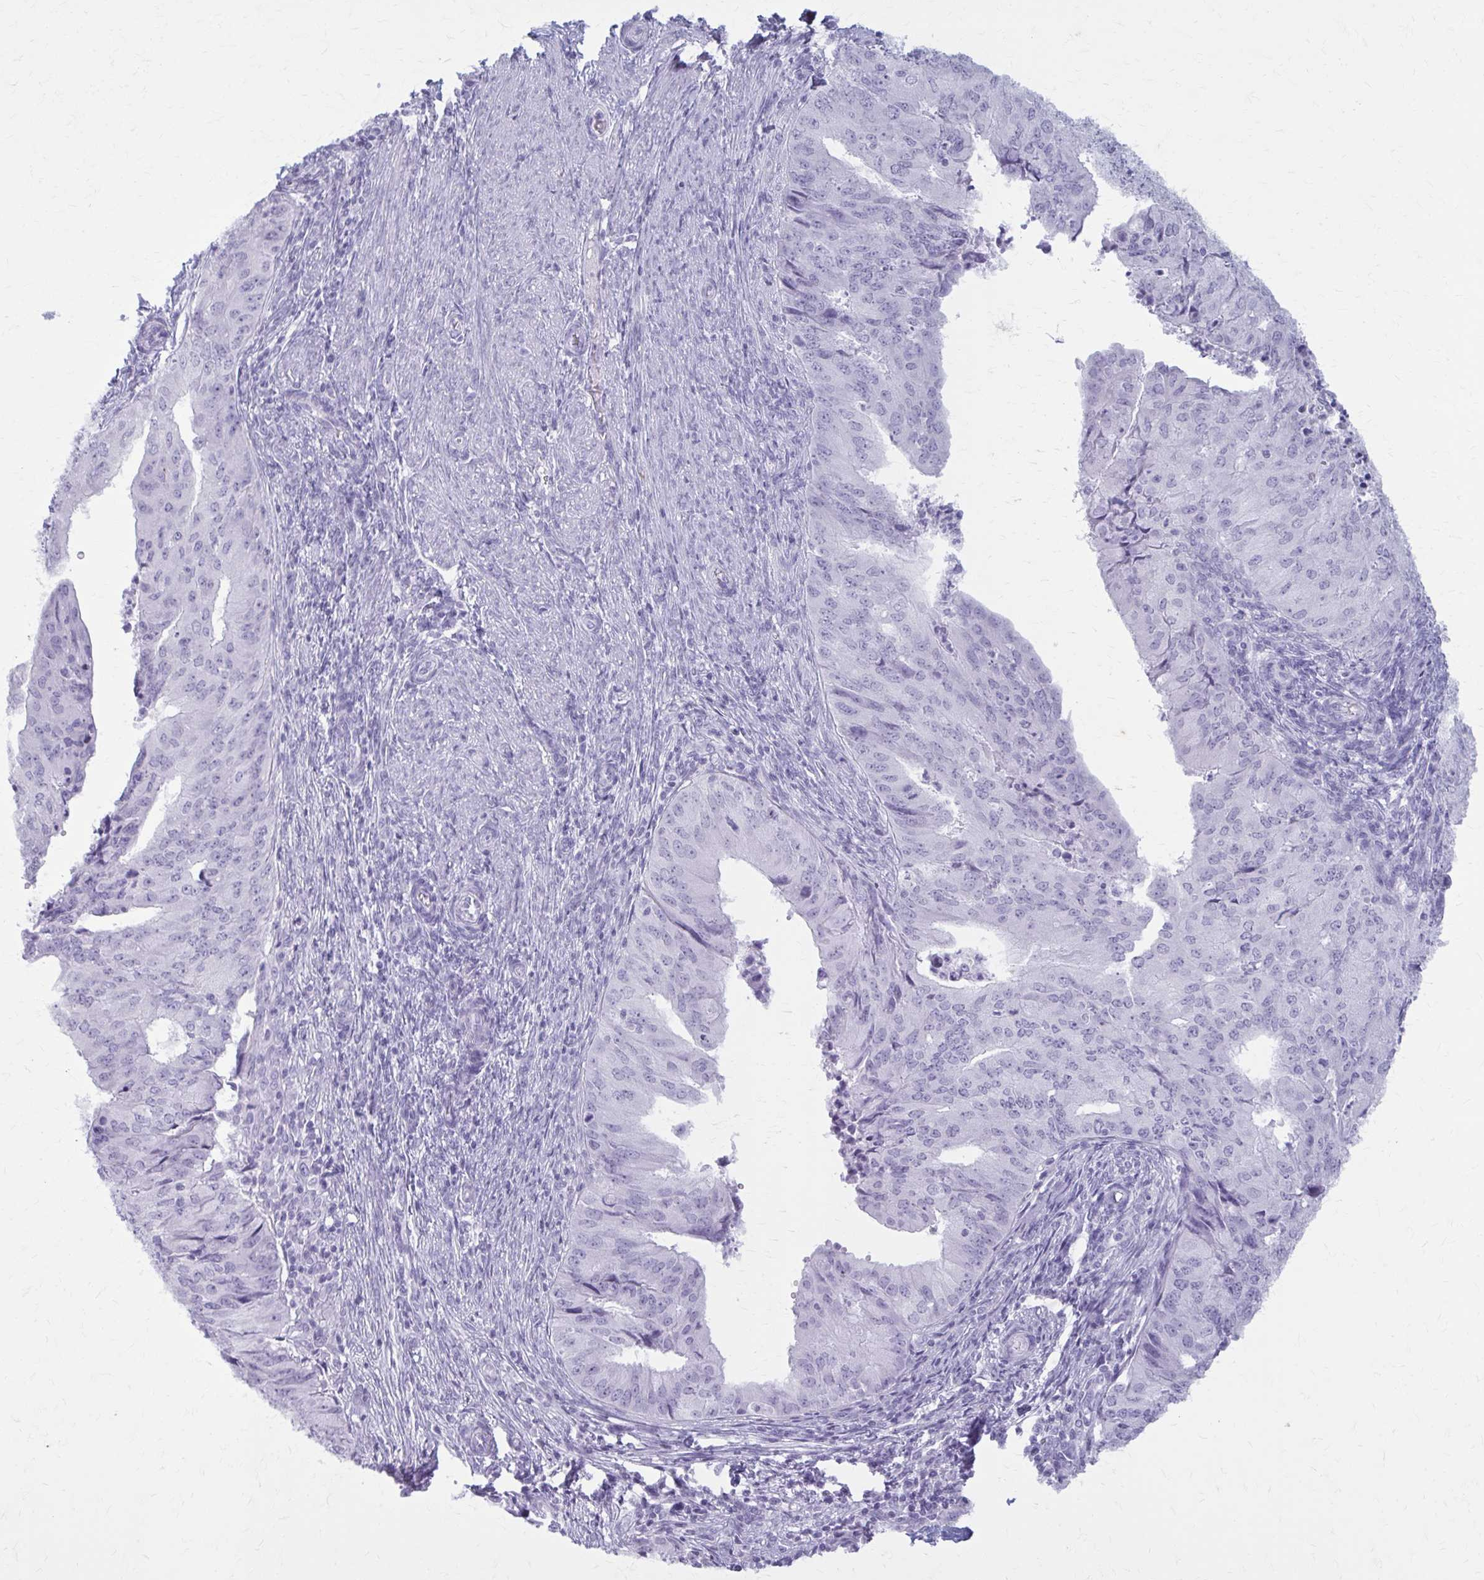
{"staining": {"intensity": "negative", "quantity": "none", "location": "none"}, "tissue": "endometrial cancer", "cell_type": "Tumor cells", "image_type": "cancer", "snomed": [{"axis": "morphology", "description": "Adenocarcinoma, NOS"}, {"axis": "topography", "description": "Endometrium"}], "caption": "A high-resolution photomicrograph shows IHC staining of endometrial cancer (adenocarcinoma), which displays no significant expression in tumor cells.", "gene": "KRT5", "patient": {"sex": "female", "age": 50}}